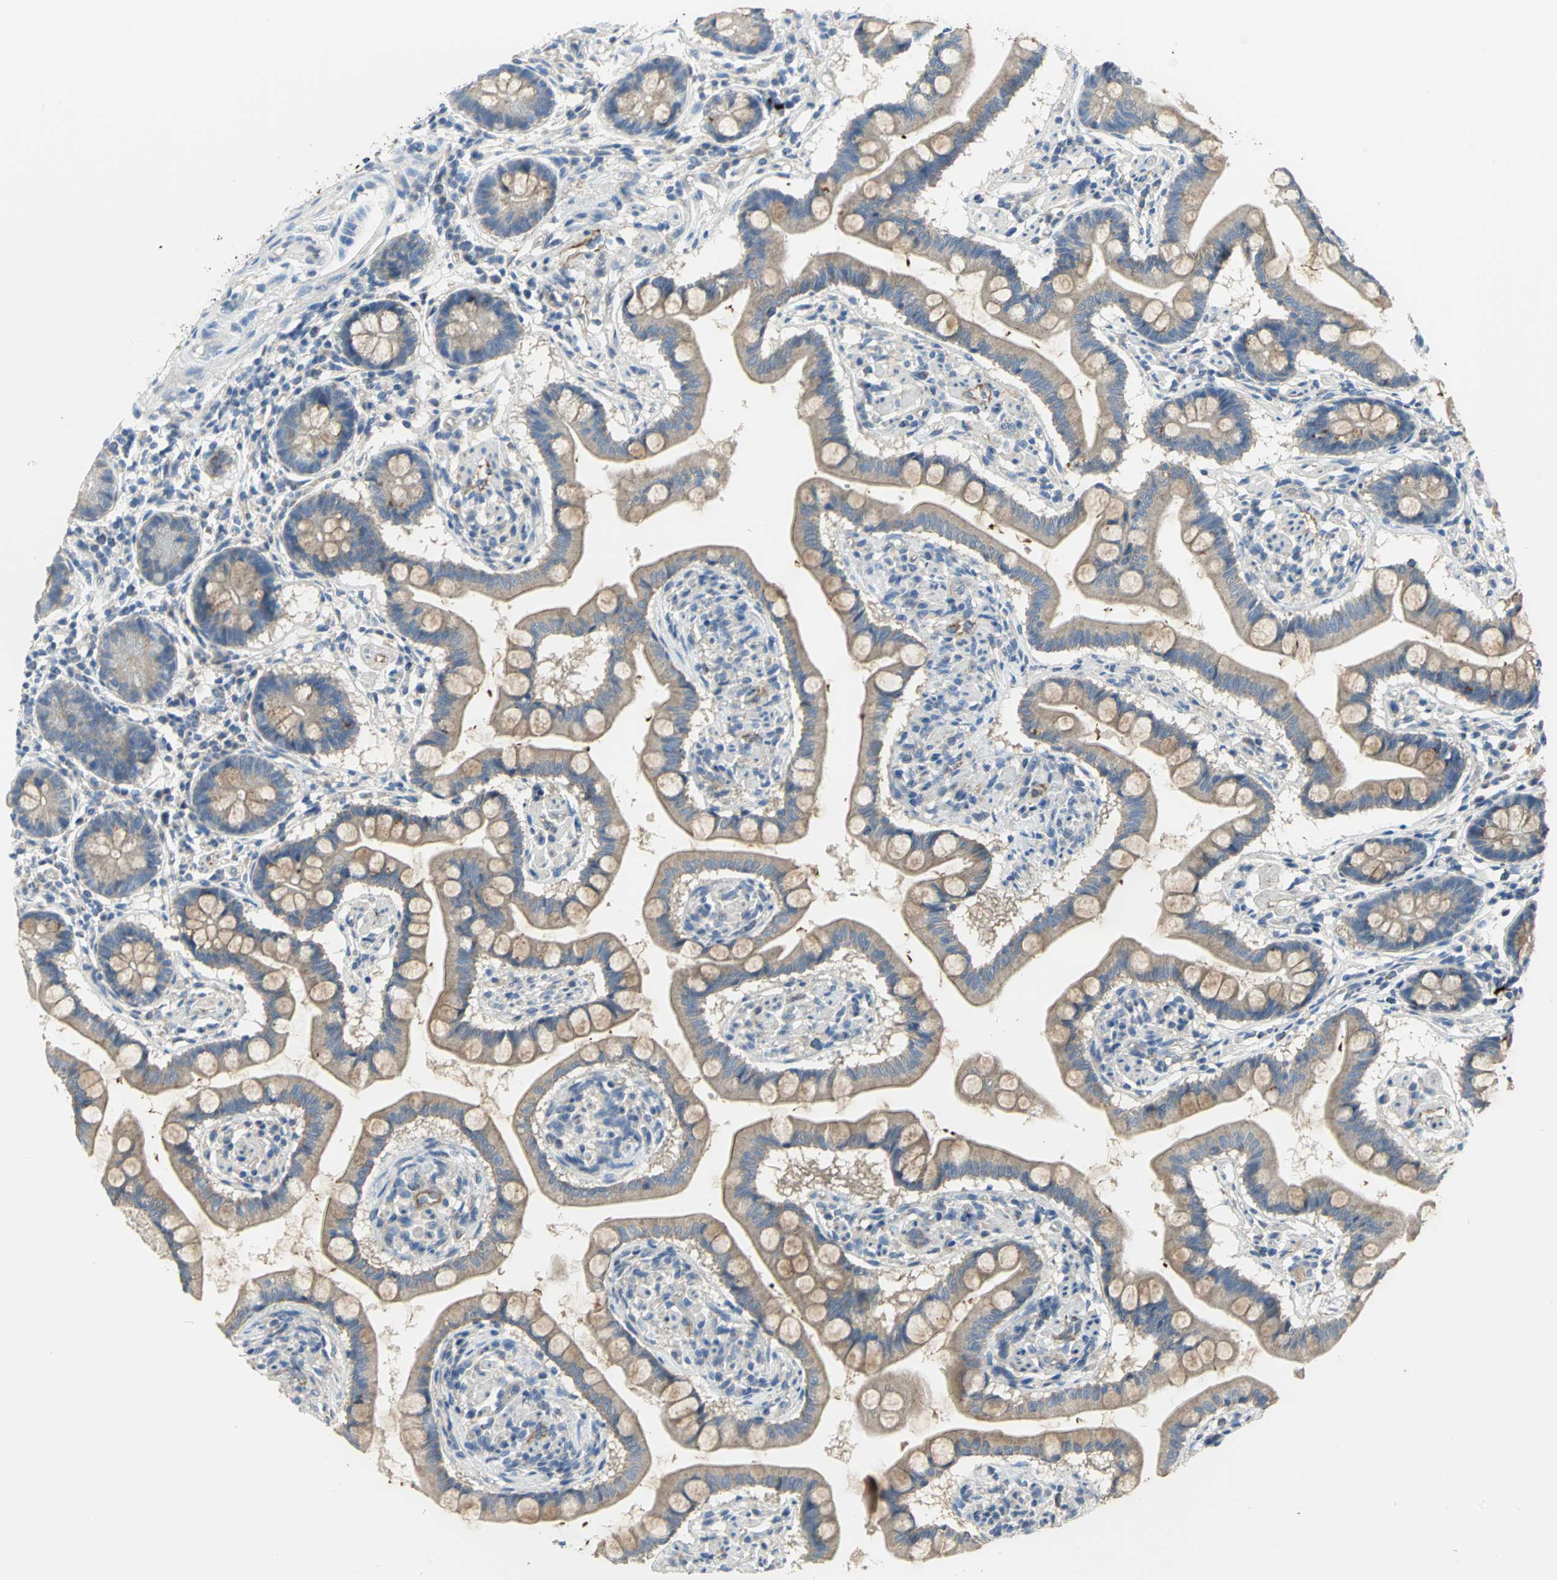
{"staining": {"intensity": "weak", "quantity": ">75%", "location": "cytoplasmic/membranous"}, "tissue": "small intestine", "cell_type": "Glandular cells", "image_type": "normal", "snomed": [{"axis": "morphology", "description": "Normal tissue, NOS"}, {"axis": "topography", "description": "Small intestine"}], "caption": "Protein analysis of unremarkable small intestine demonstrates weak cytoplasmic/membranous staining in about >75% of glandular cells.", "gene": "HTR1F", "patient": {"sex": "male", "age": 41}}